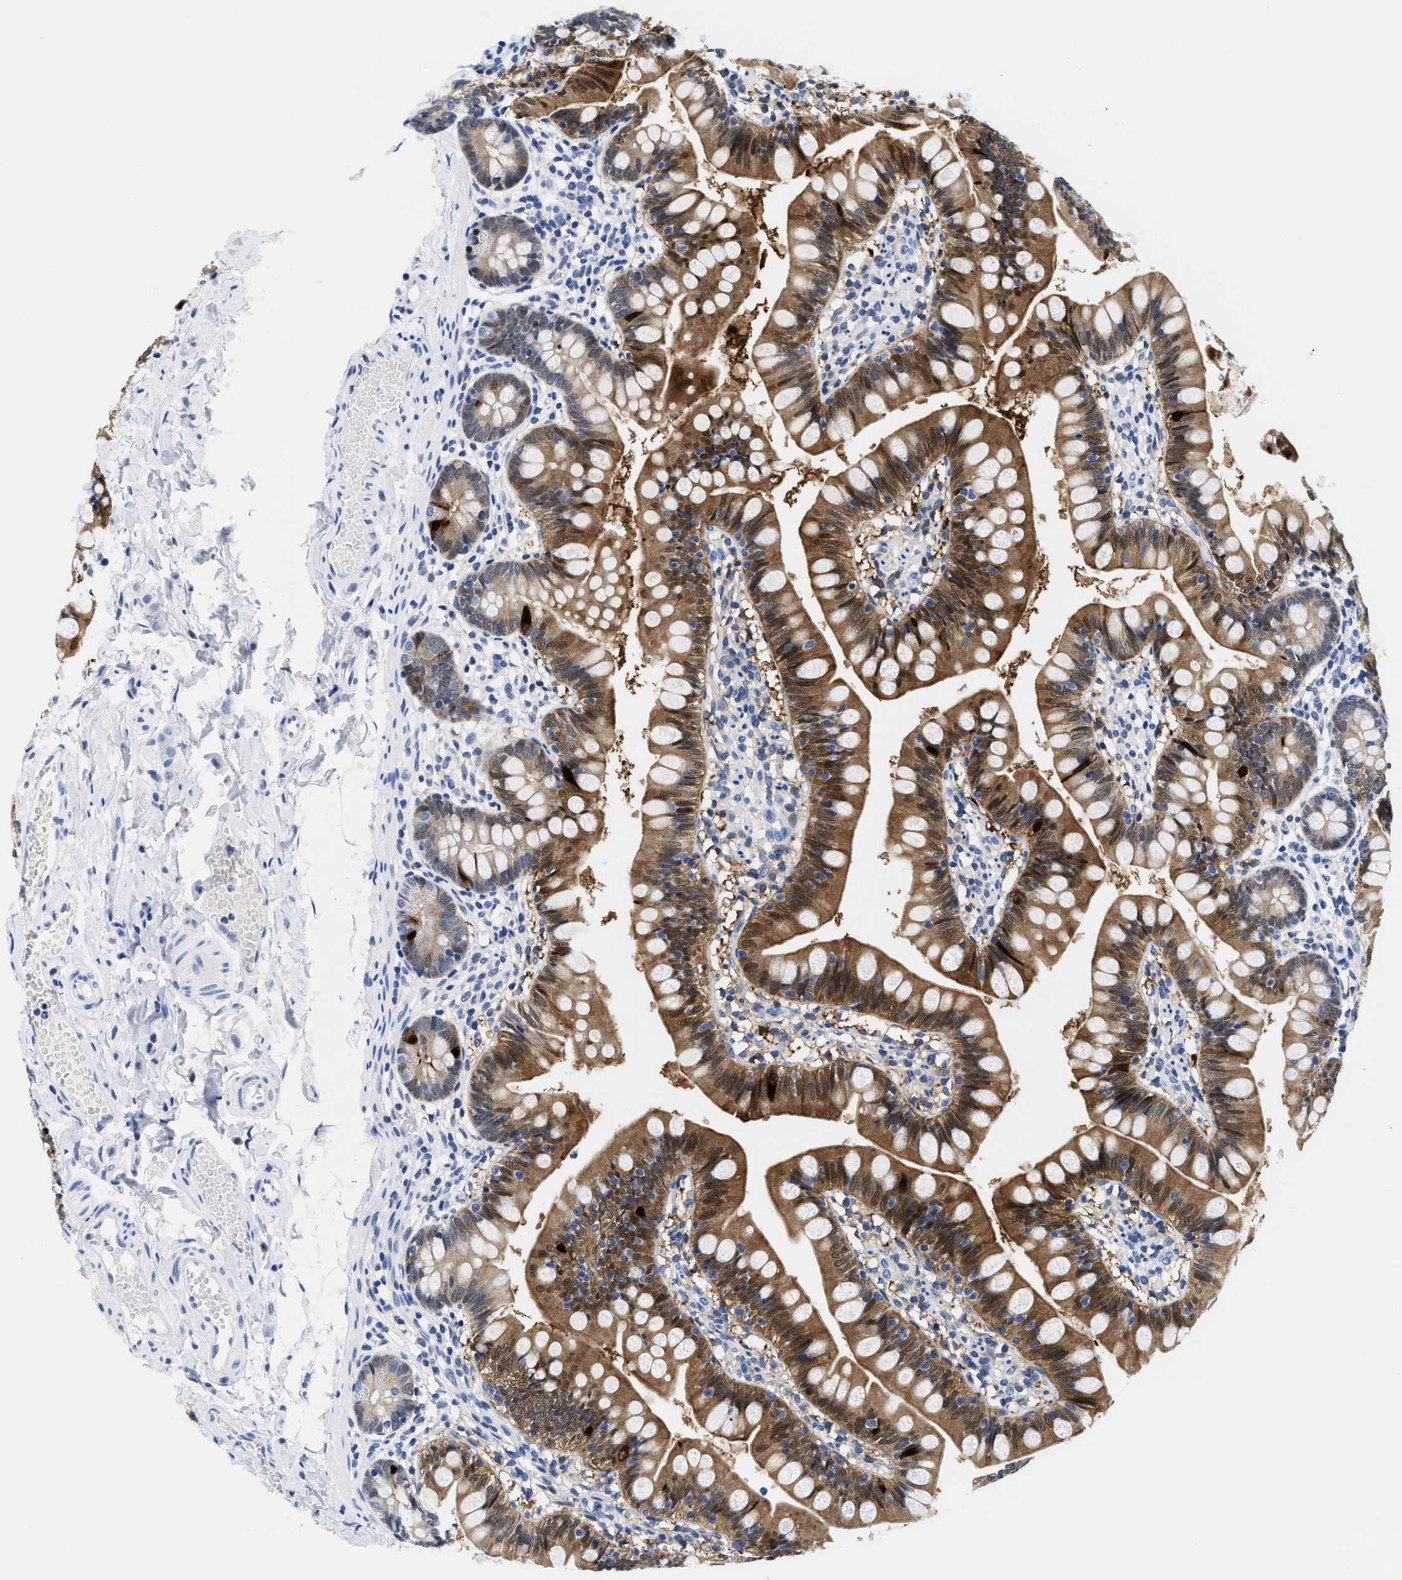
{"staining": {"intensity": "moderate", "quantity": ">75%", "location": "cytoplasmic/membranous,nuclear"}, "tissue": "small intestine", "cell_type": "Glandular cells", "image_type": "normal", "snomed": [{"axis": "morphology", "description": "Normal tissue, NOS"}, {"axis": "topography", "description": "Small intestine"}], "caption": "Immunohistochemistry (DAB (3,3'-diaminobenzidine)) staining of unremarkable human small intestine shows moderate cytoplasmic/membranous,nuclear protein expression in about >75% of glandular cells.", "gene": "TTC3", "patient": {"sex": "male", "age": 7}}